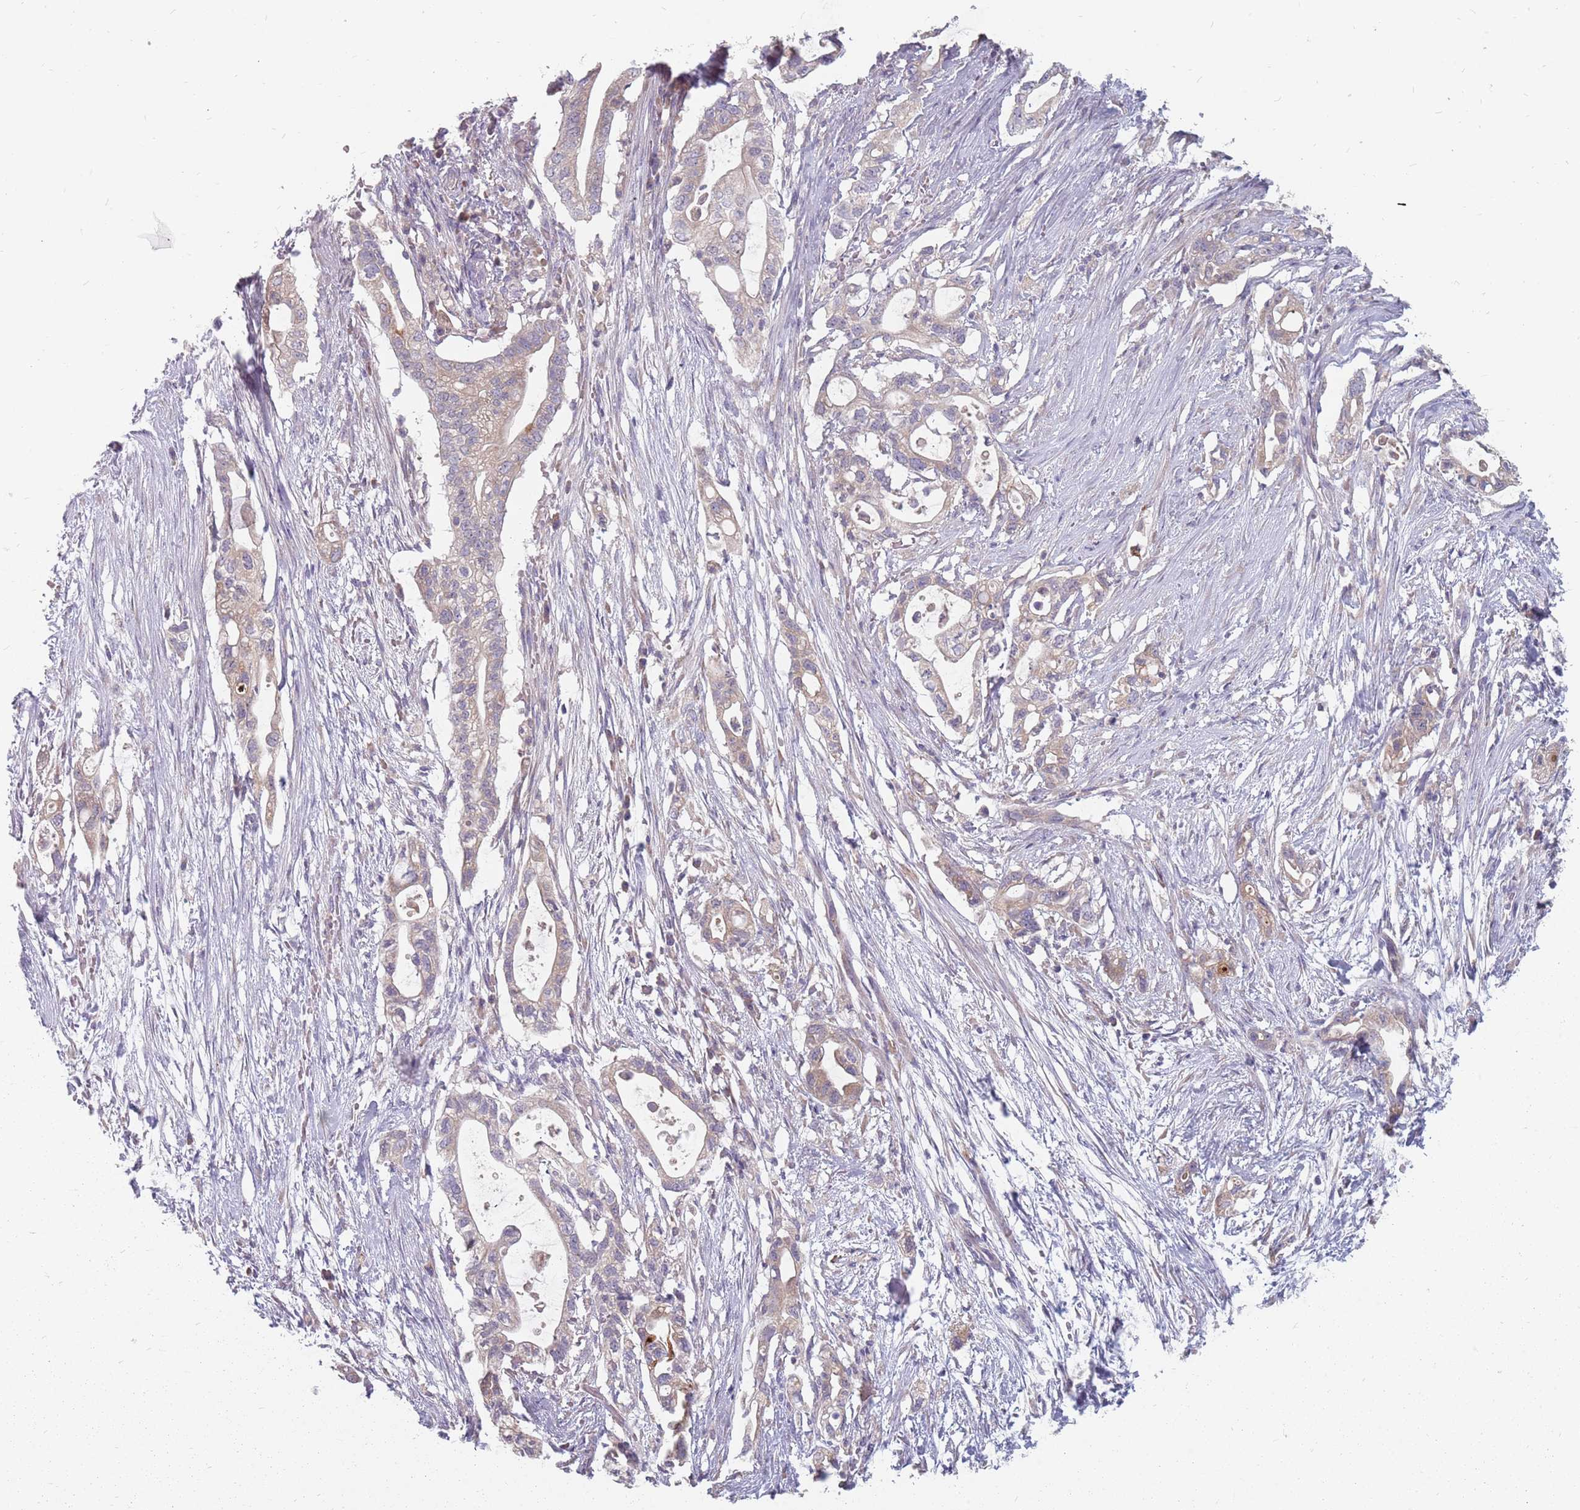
{"staining": {"intensity": "weak", "quantity": "25%-75%", "location": "cytoplasmic/membranous"}, "tissue": "pancreatic cancer", "cell_type": "Tumor cells", "image_type": "cancer", "snomed": [{"axis": "morphology", "description": "Adenocarcinoma, NOS"}, {"axis": "topography", "description": "Pancreas"}], "caption": "A high-resolution histopathology image shows IHC staining of pancreatic cancer (adenocarcinoma), which exhibits weak cytoplasmic/membranous positivity in approximately 25%-75% of tumor cells. The staining was performed using DAB (3,3'-diaminobenzidine), with brown indicating positive protein expression. Nuclei are stained blue with hematoxylin.", "gene": "CMTR2", "patient": {"sex": "female", "age": 72}}